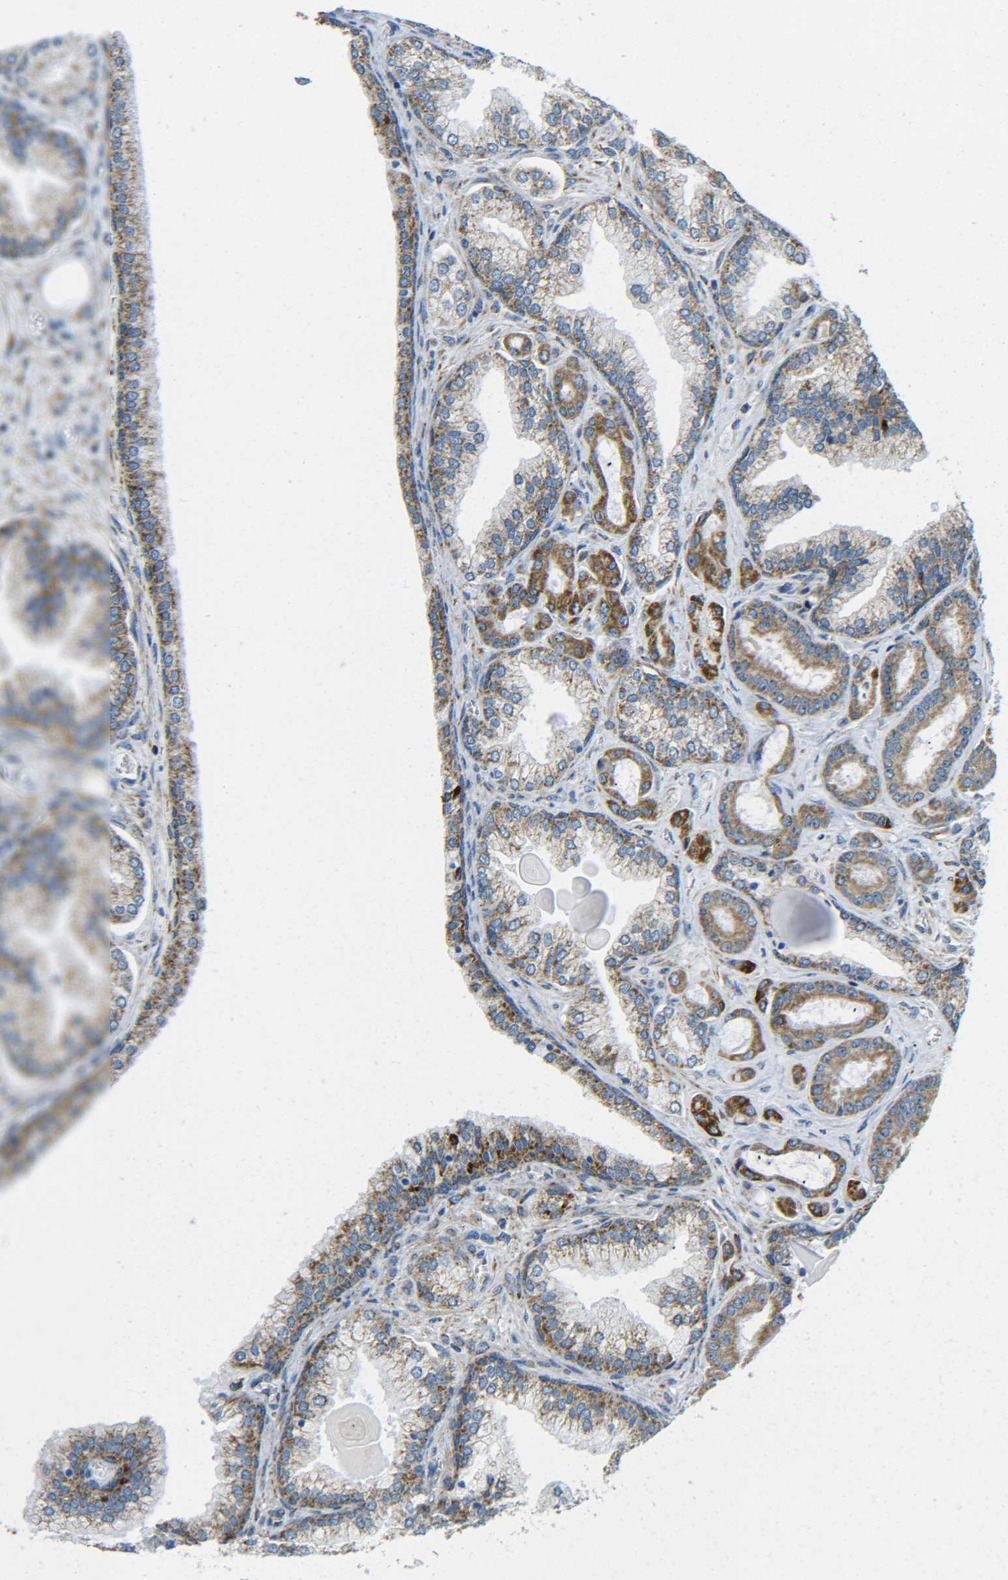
{"staining": {"intensity": "moderate", "quantity": ">75%", "location": "cytoplasmic/membranous"}, "tissue": "prostate cancer", "cell_type": "Tumor cells", "image_type": "cancer", "snomed": [{"axis": "morphology", "description": "Adenocarcinoma, Low grade"}, {"axis": "topography", "description": "Prostate"}], "caption": "The histopathology image demonstrates immunohistochemical staining of prostate cancer. There is moderate cytoplasmic/membranous expression is present in approximately >75% of tumor cells.", "gene": "CYB5R1", "patient": {"sex": "male", "age": 59}}